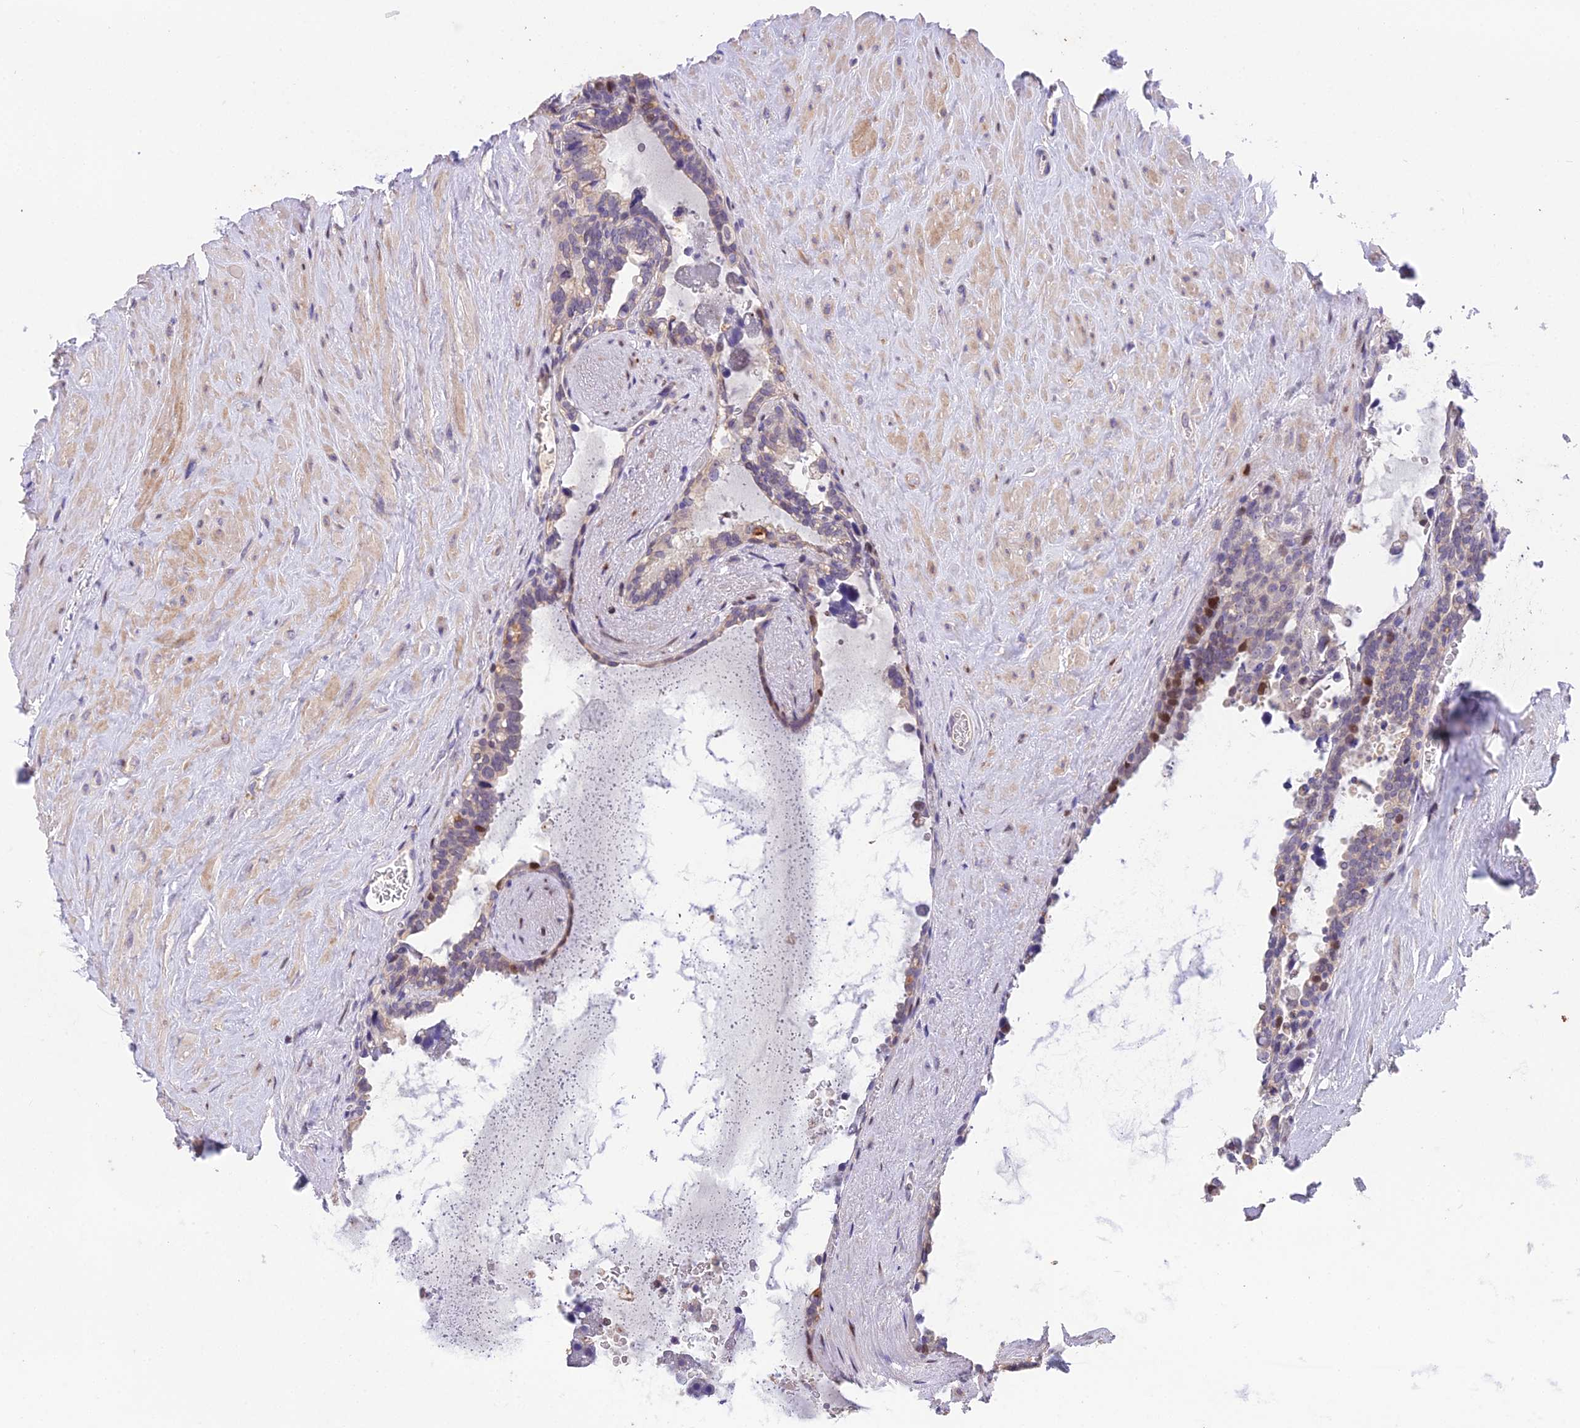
{"staining": {"intensity": "moderate", "quantity": "<25%", "location": "nuclear"}, "tissue": "seminal vesicle", "cell_type": "Glandular cells", "image_type": "normal", "snomed": [{"axis": "morphology", "description": "Normal tissue, NOS"}, {"axis": "topography", "description": "Seminal veicle"}], "caption": "Immunohistochemical staining of unremarkable seminal vesicle shows low levels of moderate nuclear expression in about <25% of glandular cells.", "gene": "PUS10", "patient": {"sex": "male", "age": 68}}